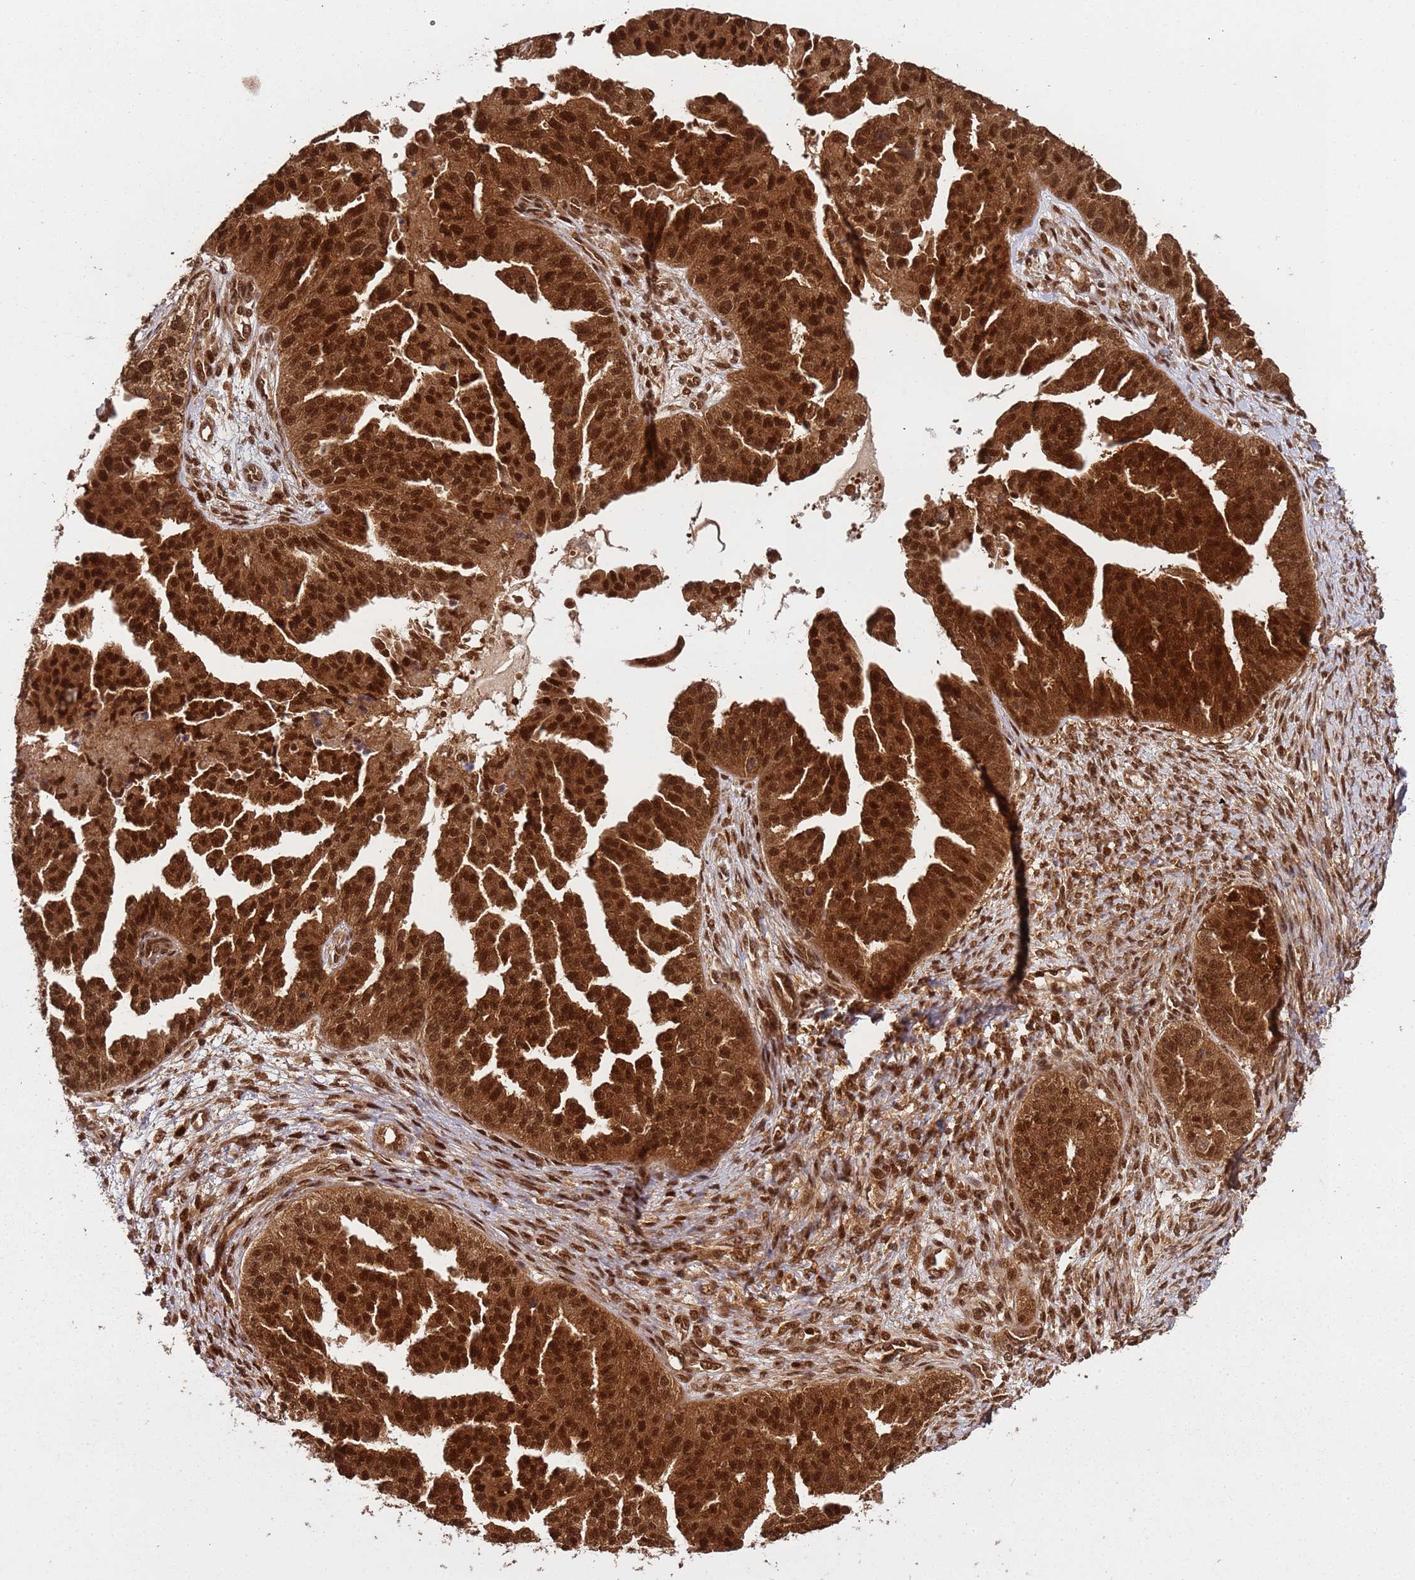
{"staining": {"intensity": "strong", "quantity": ">75%", "location": "cytoplasmic/membranous,nuclear"}, "tissue": "ovarian cancer", "cell_type": "Tumor cells", "image_type": "cancer", "snomed": [{"axis": "morphology", "description": "Cystadenocarcinoma, serous, NOS"}, {"axis": "topography", "description": "Ovary"}], "caption": "Ovarian cancer (serous cystadenocarcinoma) was stained to show a protein in brown. There is high levels of strong cytoplasmic/membranous and nuclear staining in approximately >75% of tumor cells.", "gene": "PGLS", "patient": {"sex": "female", "age": 58}}